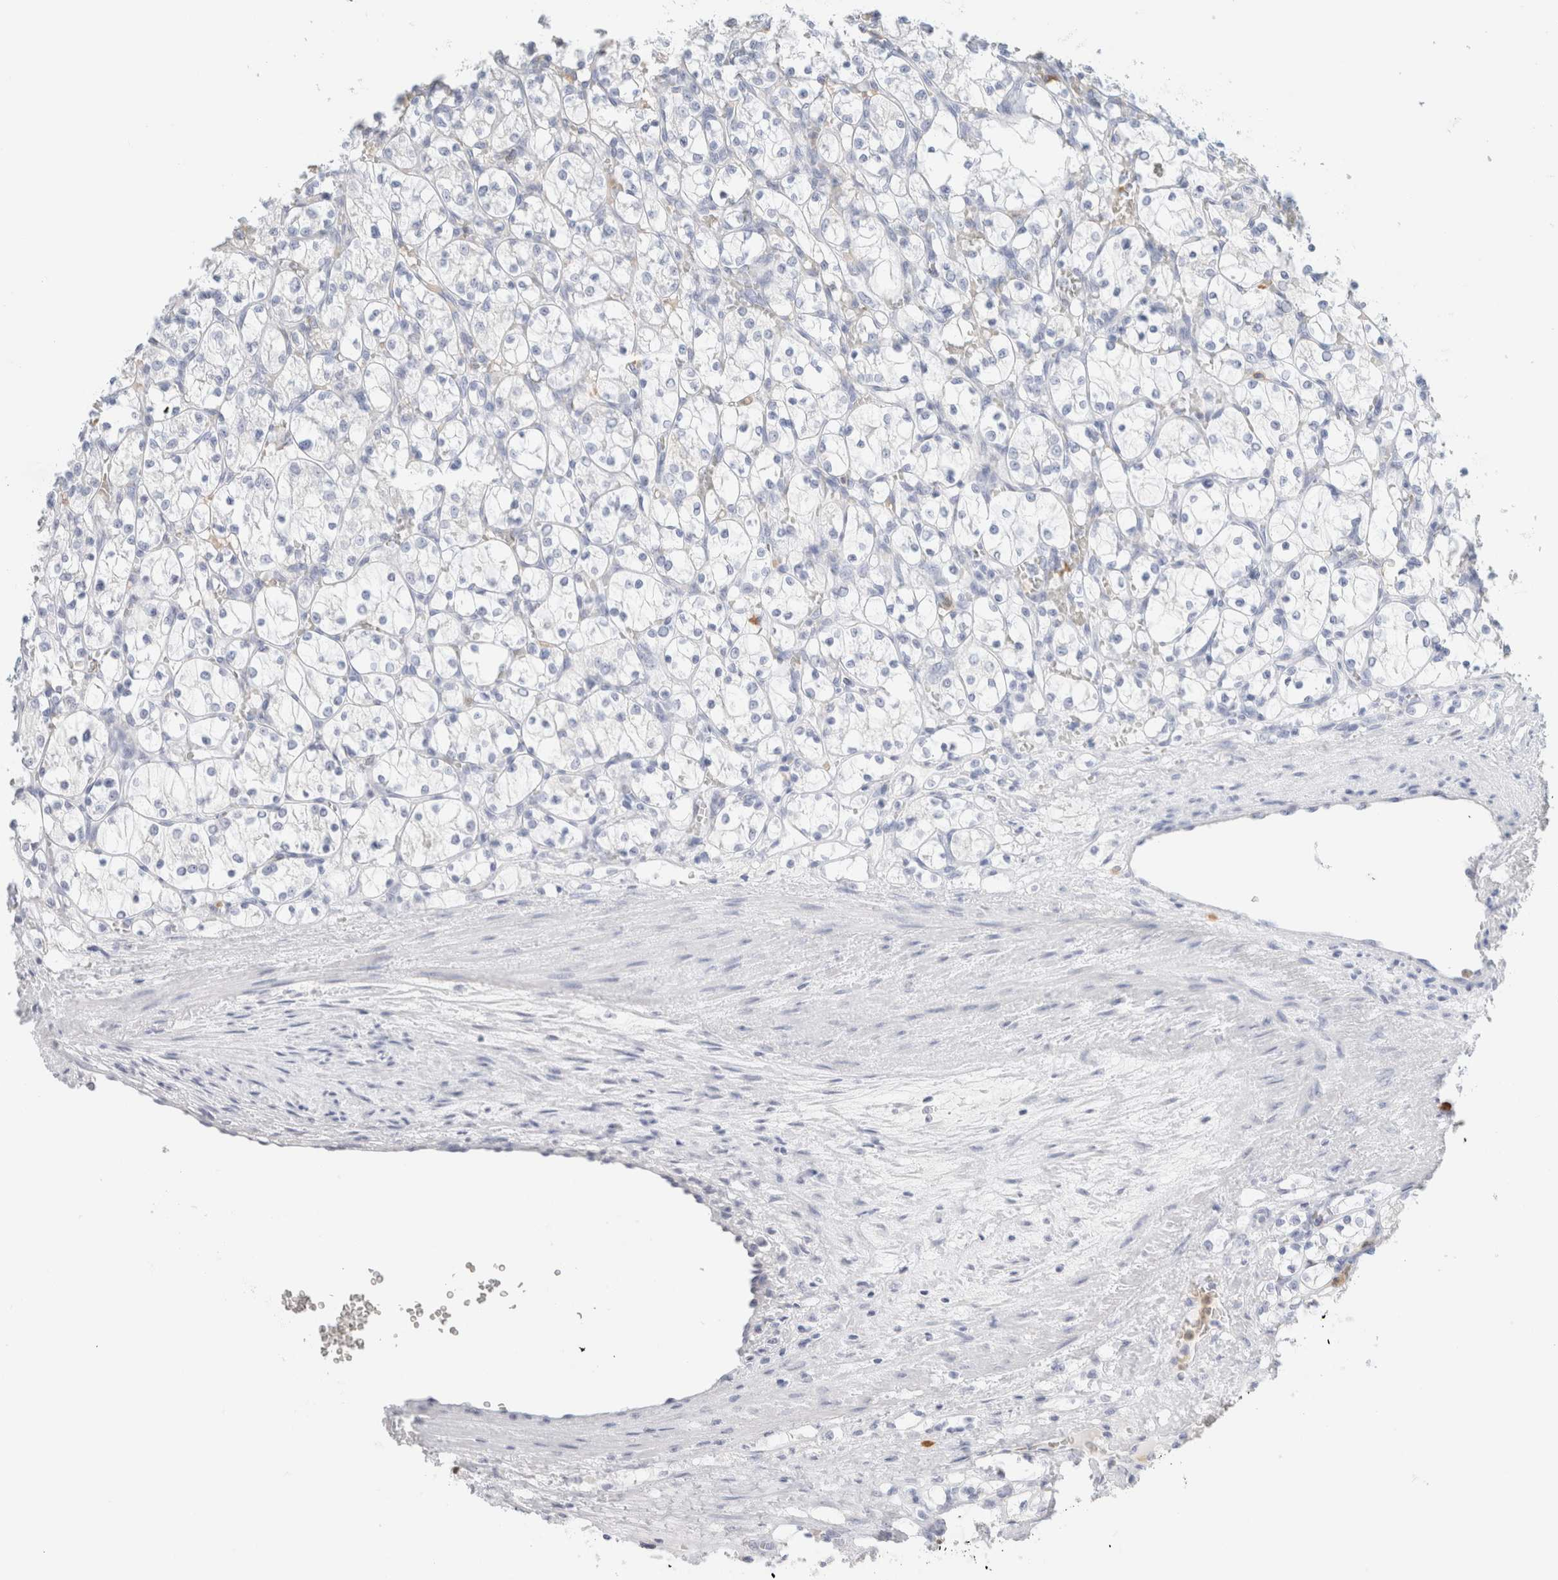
{"staining": {"intensity": "negative", "quantity": "none", "location": "none"}, "tissue": "renal cancer", "cell_type": "Tumor cells", "image_type": "cancer", "snomed": [{"axis": "morphology", "description": "Adenocarcinoma, NOS"}, {"axis": "topography", "description": "Kidney"}], "caption": "Renal adenocarcinoma was stained to show a protein in brown. There is no significant expression in tumor cells.", "gene": "ARG1", "patient": {"sex": "female", "age": 69}}